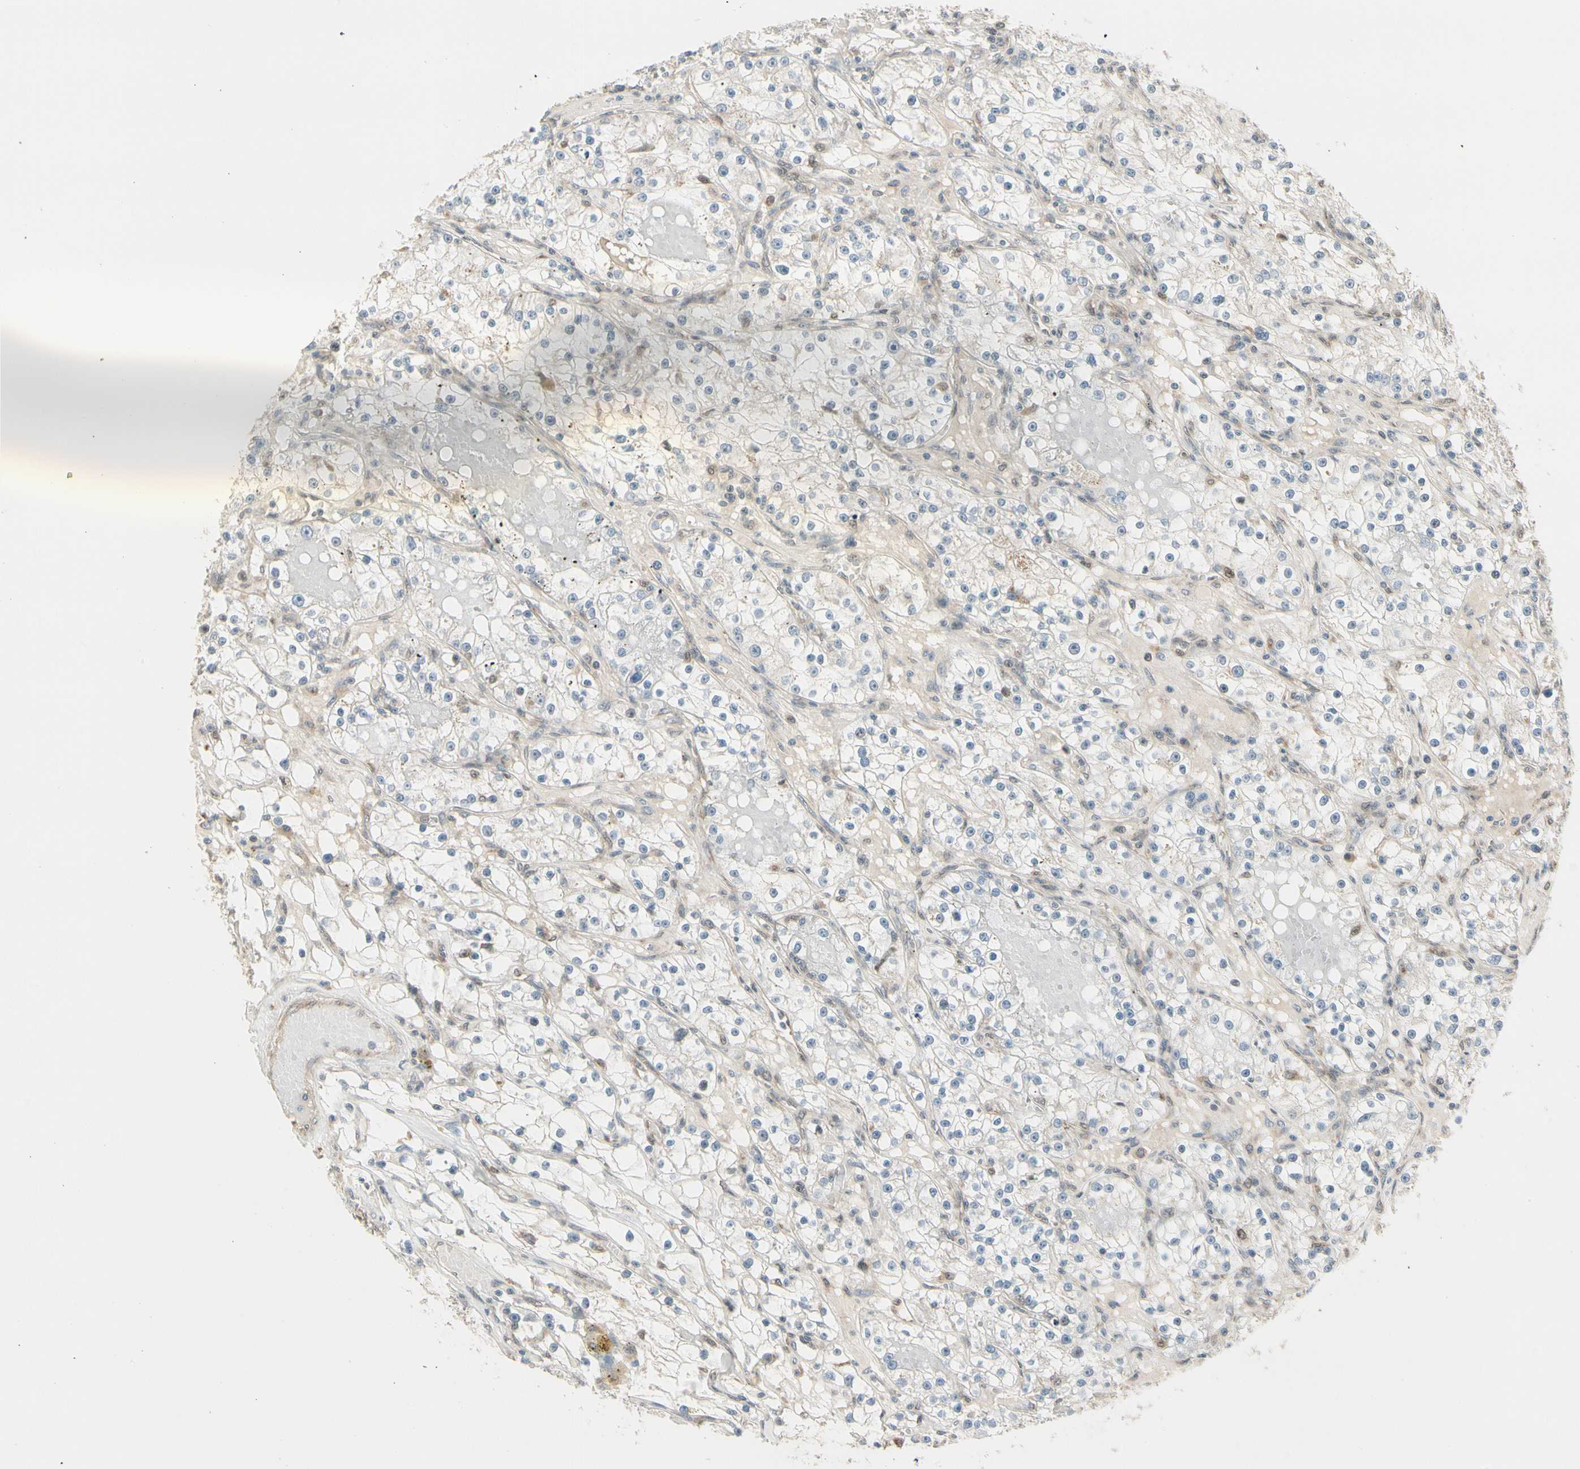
{"staining": {"intensity": "negative", "quantity": "none", "location": "none"}, "tissue": "renal cancer", "cell_type": "Tumor cells", "image_type": "cancer", "snomed": [{"axis": "morphology", "description": "Adenocarcinoma, NOS"}, {"axis": "topography", "description": "Kidney"}], "caption": "Renal adenocarcinoma was stained to show a protein in brown. There is no significant expression in tumor cells.", "gene": "SVBP", "patient": {"sex": "male", "age": 56}}